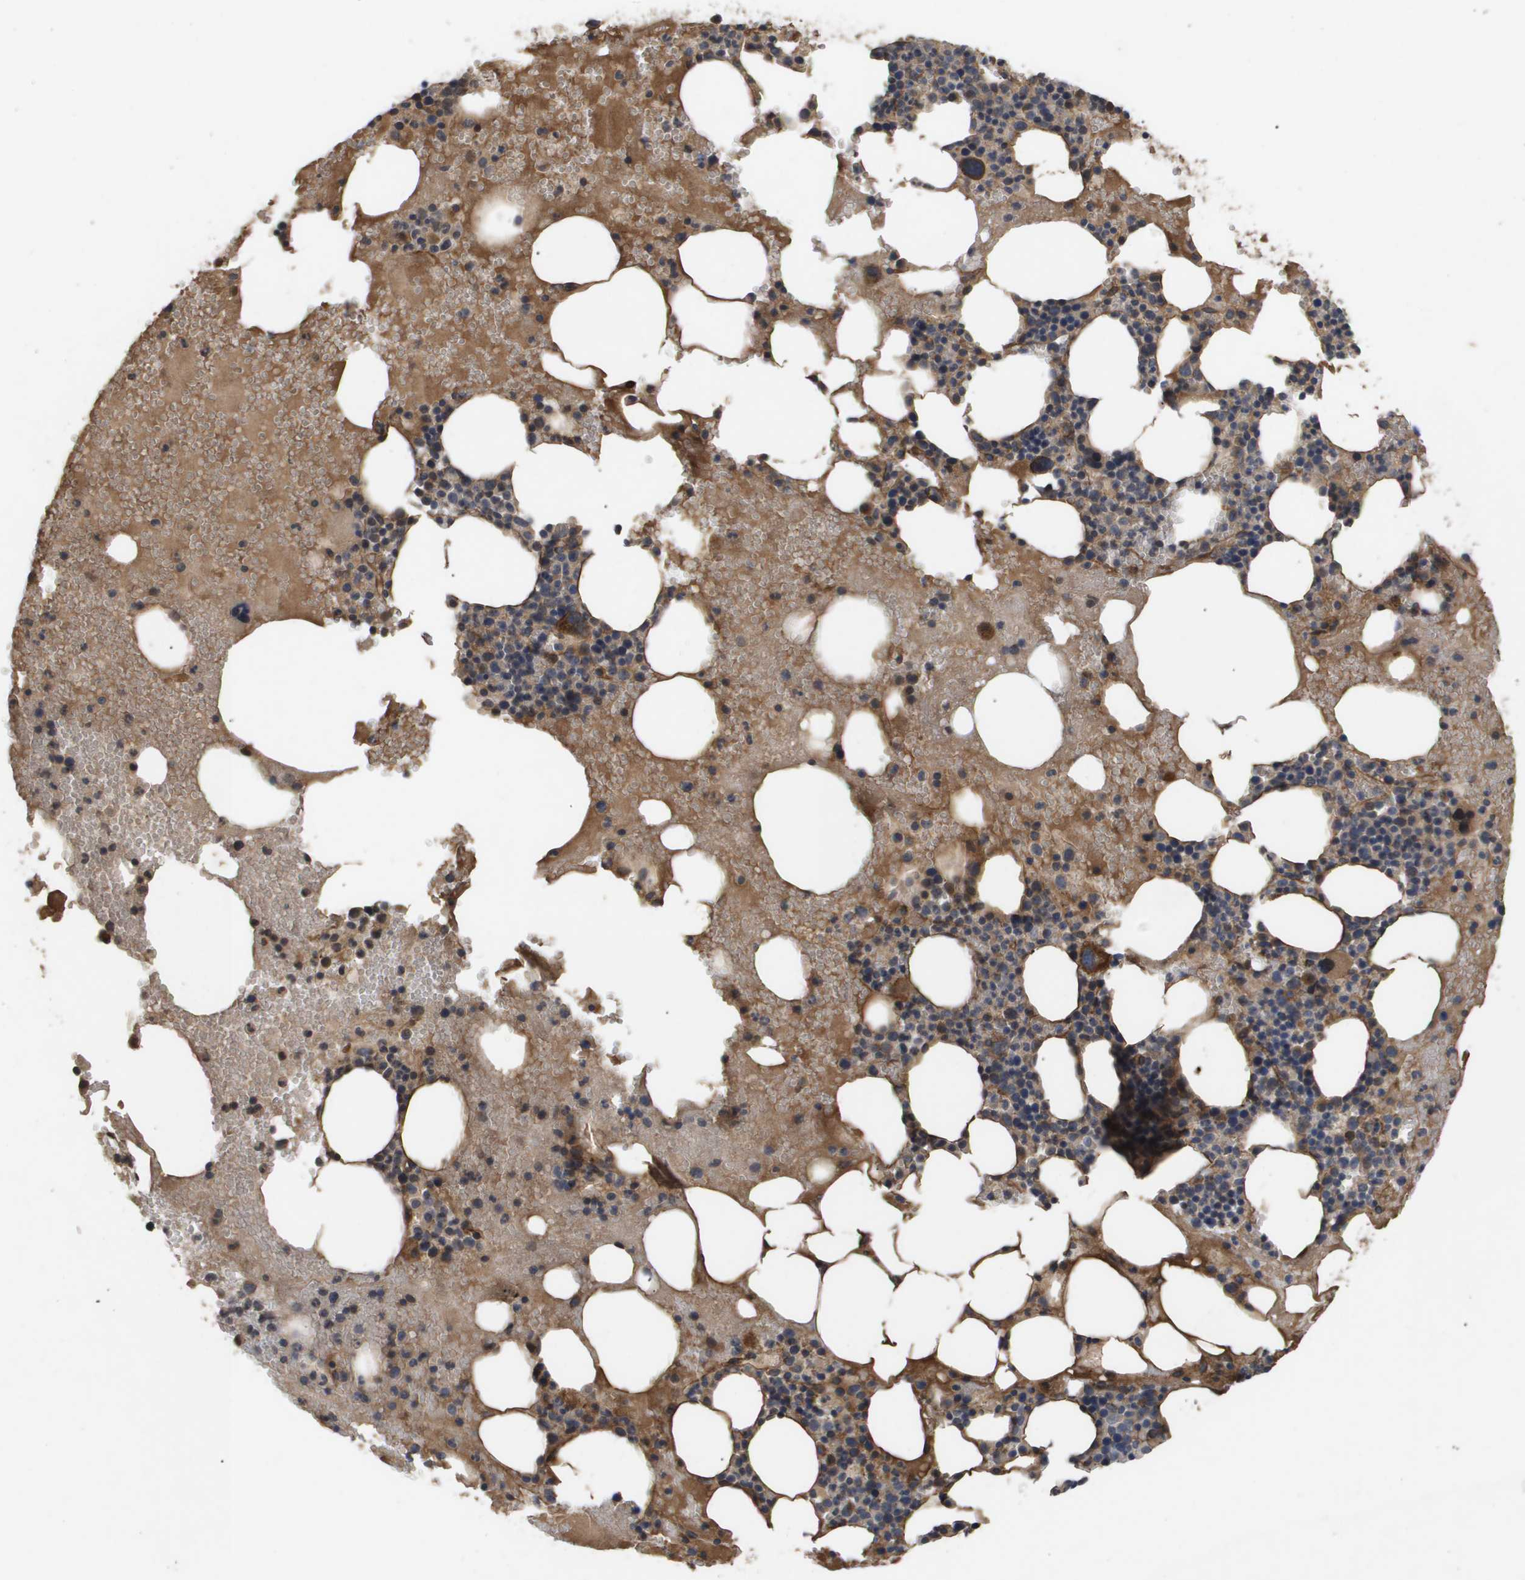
{"staining": {"intensity": "moderate", "quantity": "<25%", "location": "cytoplasmic/membranous"}, "tissue": "bone marrow", "cell_type": "Hematopoietic cells", "image_type": "normal", "snomed": [{"axis": "morphology", "description": "Normal tissue, NOS"}, {"axis": "morphology", "description": "Inflammation, NOS"}, {"axis": "topography", "description": "Bone marrow"}], "caption": "Immunohistochemical staining of normal human bone marrow displays low levels of moderate cytoplasmic/membranous expression in about <25% of hematopoietic cells. Using DAB (3,3'-diaminobenzidine) (brown) and hematoxylin (blue) stains, captured at high magnification using brightfield microscopy.", "gene": "TNS1", "patient": {"sex": "female", "age": 78}}